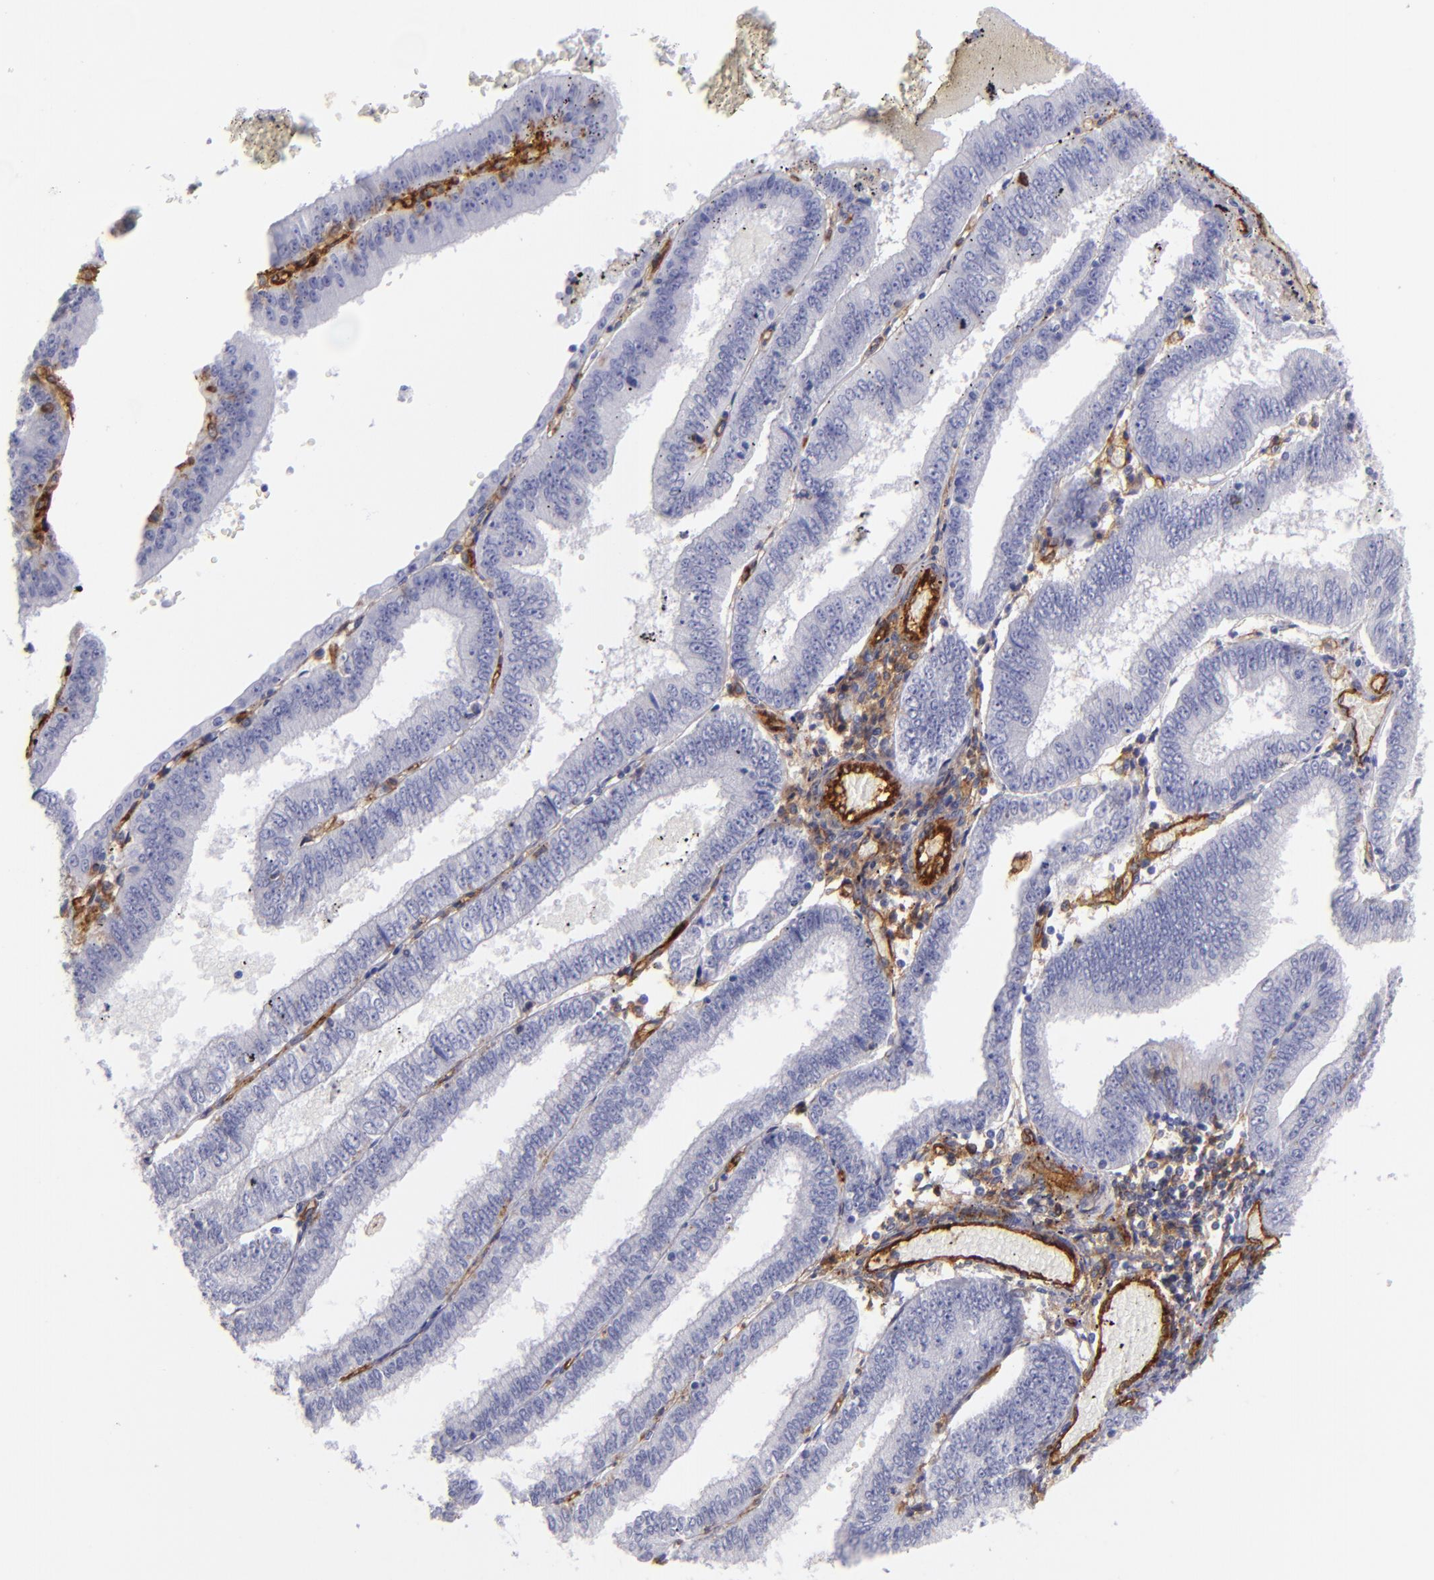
{"staining": {"intensity": "negative", "quantity": "none", "location": "none"}, "tissue": "endometrial cancer", "cell_type": "Tumor cells", "image_type": "cancer", "snomed": [{"axis": "morphology", "description": "Adenocarcinoma, NOS"}, {"axis": "topography", "description": "Endometrium"}], "caption": "IHC of human adenocarcinoma (endometrial) reveals no staining in tumor cells.", "gene": "ENTPD1", "patient": {"sex": "female", "age": 66}}